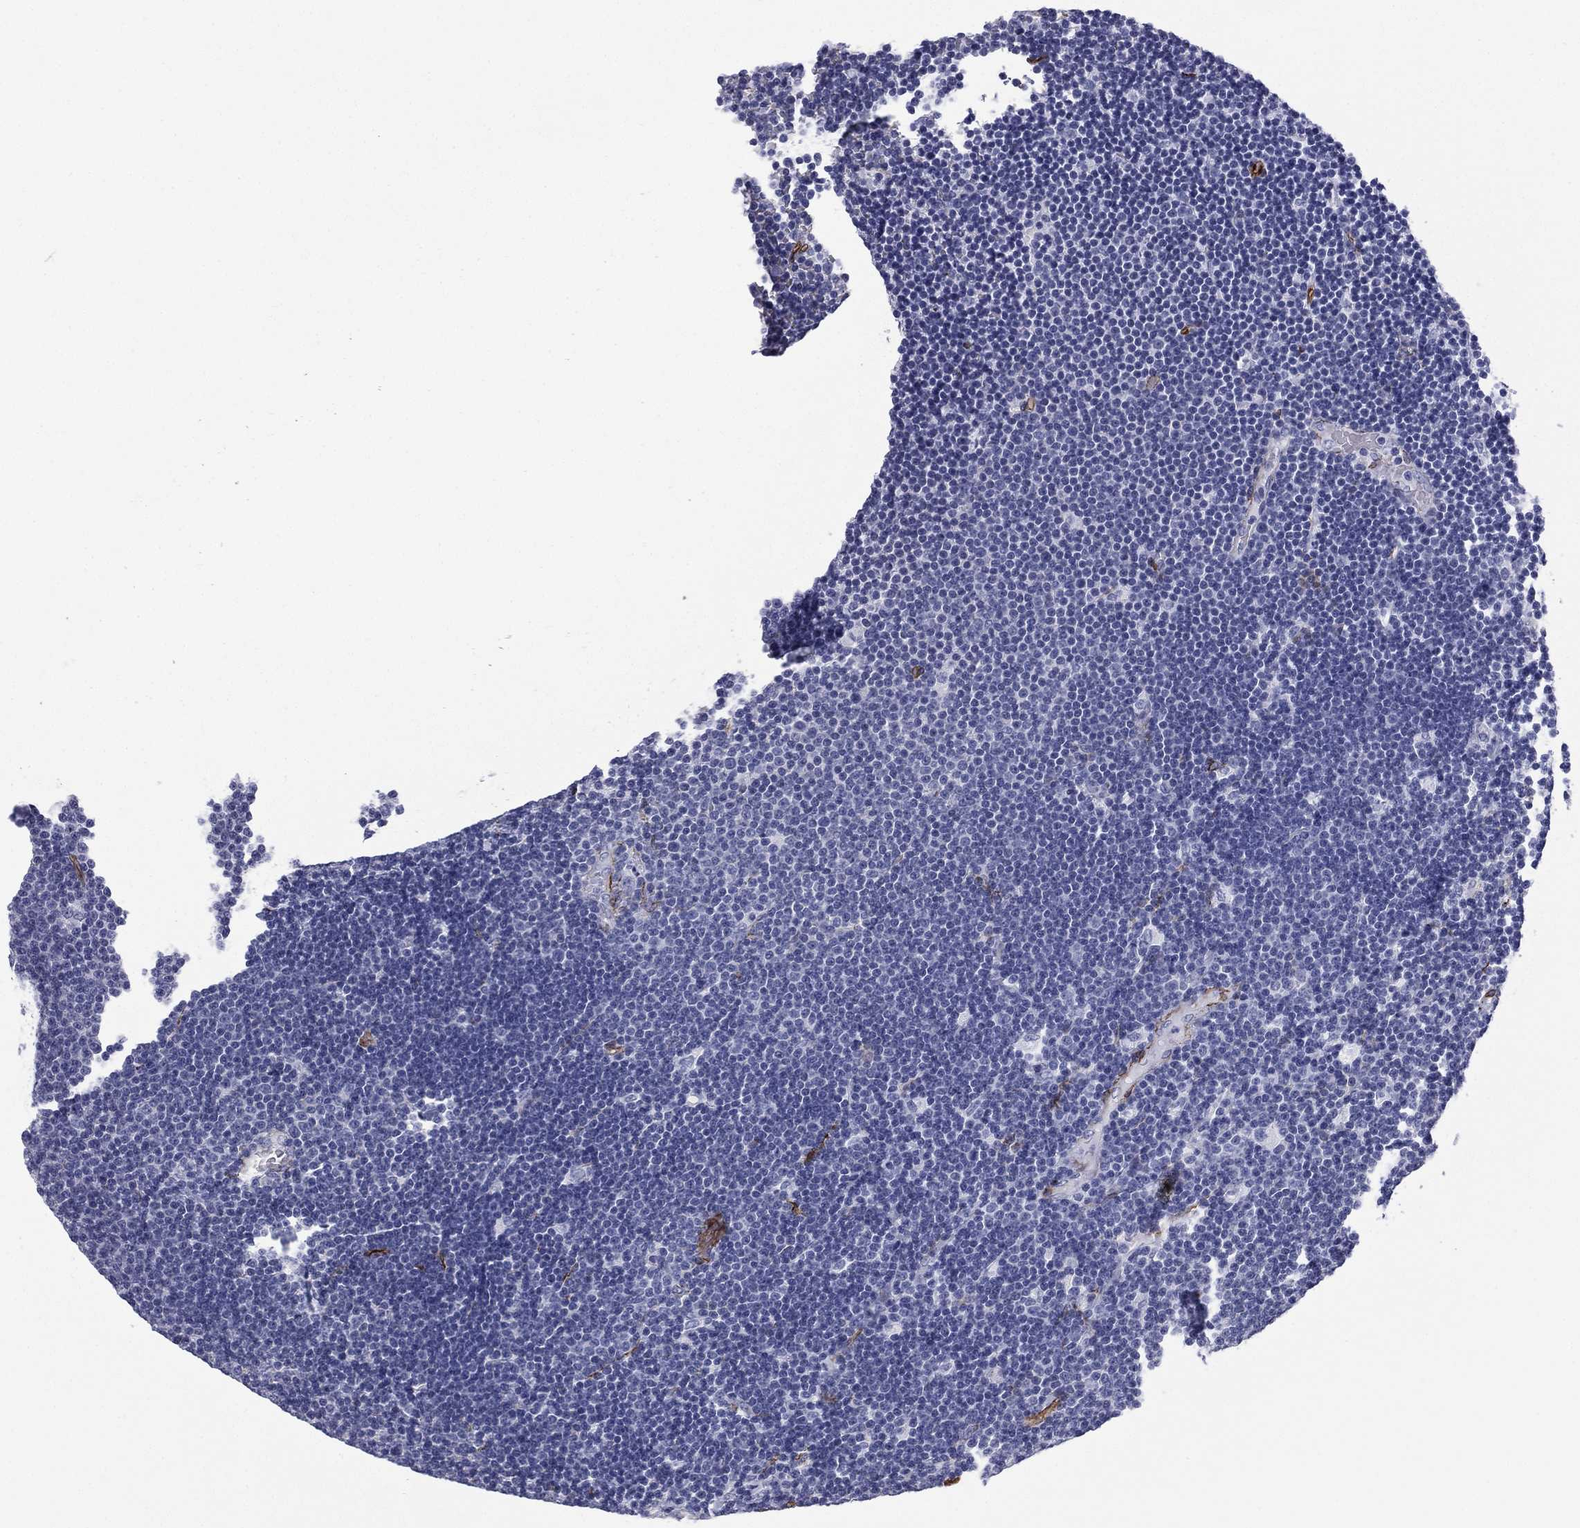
{"staining": {"intensity": "negative", "quantity": "none", "location": "none"}, "tissue": "lymphoma", "cell_type": "Tumor cells", "image_type": "cancer", "snomed": [{"axis": "morphology", "description": "Malignant lymphoma, non-Hodgkin's type, Low grade"}, {"axis": "topography", "description": "Brain"}], "caption": "Immunohistochemistry photomicrograph of human lymphoma stained for a protein (brown), which shows no staining in tumor cells.", "gene": "CAVIN3", "patient": {"sex": "female", "age": 66}}